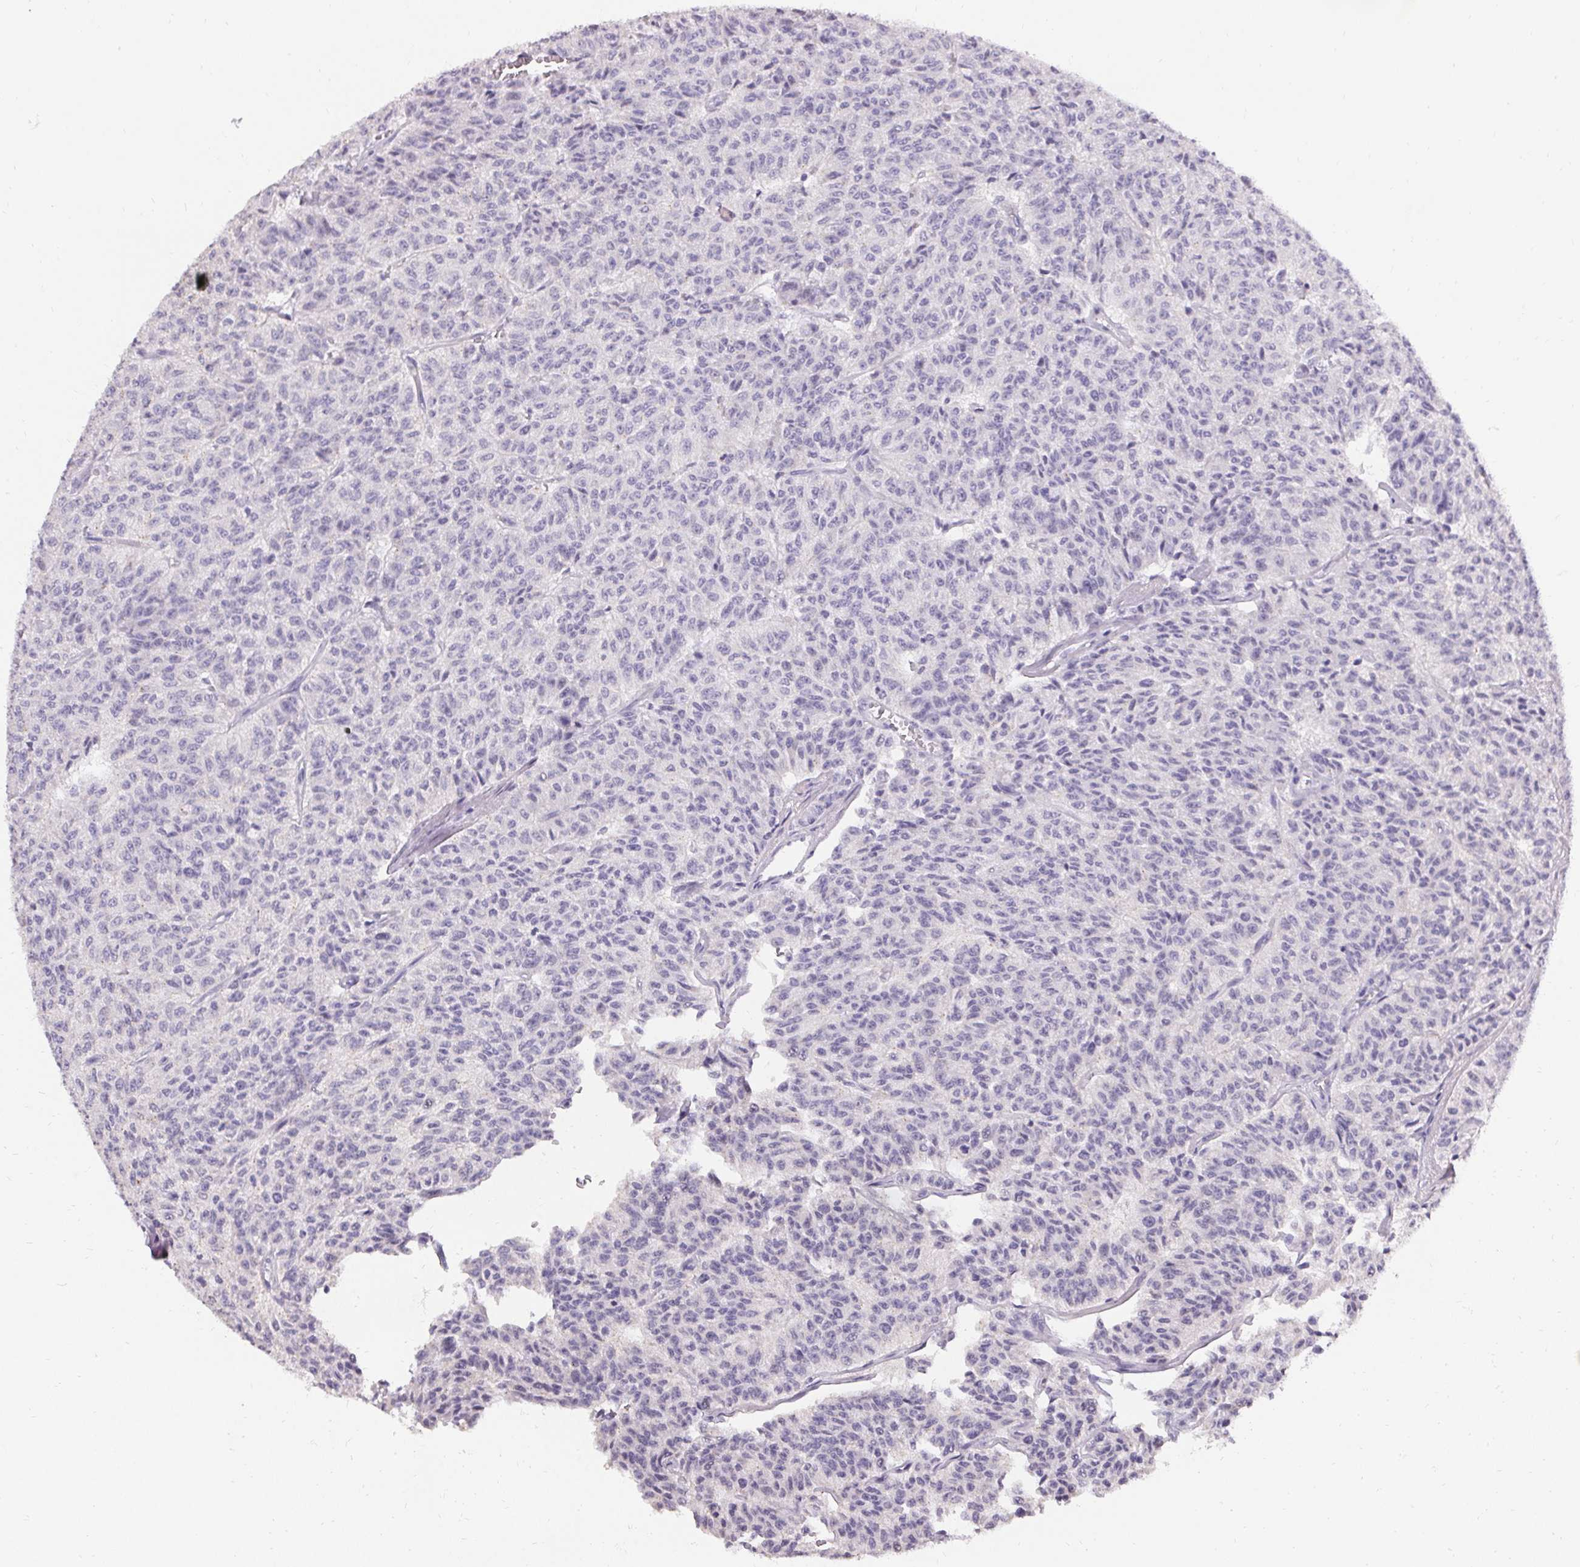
{"staining": {"intensity": "negative", "quantity": "none", "location": "none"}, "tissue": "carcinoid", "cell_type": "Tumor cells", "image_type": "cancer", "snomed": [{"axis": "morphology", "description": "Carcinoid, malignant, NOS"}, {"axis": "topography", "description": "Lung"}], "caption": "Tumor cells show no significant expression in malignant carcinoid. (Brightfield microscopy of DAB immunohistochemistry (IHC) at high magnification).", "gene": "PMEL", "patient": {"sex": "male", "age": 71}}